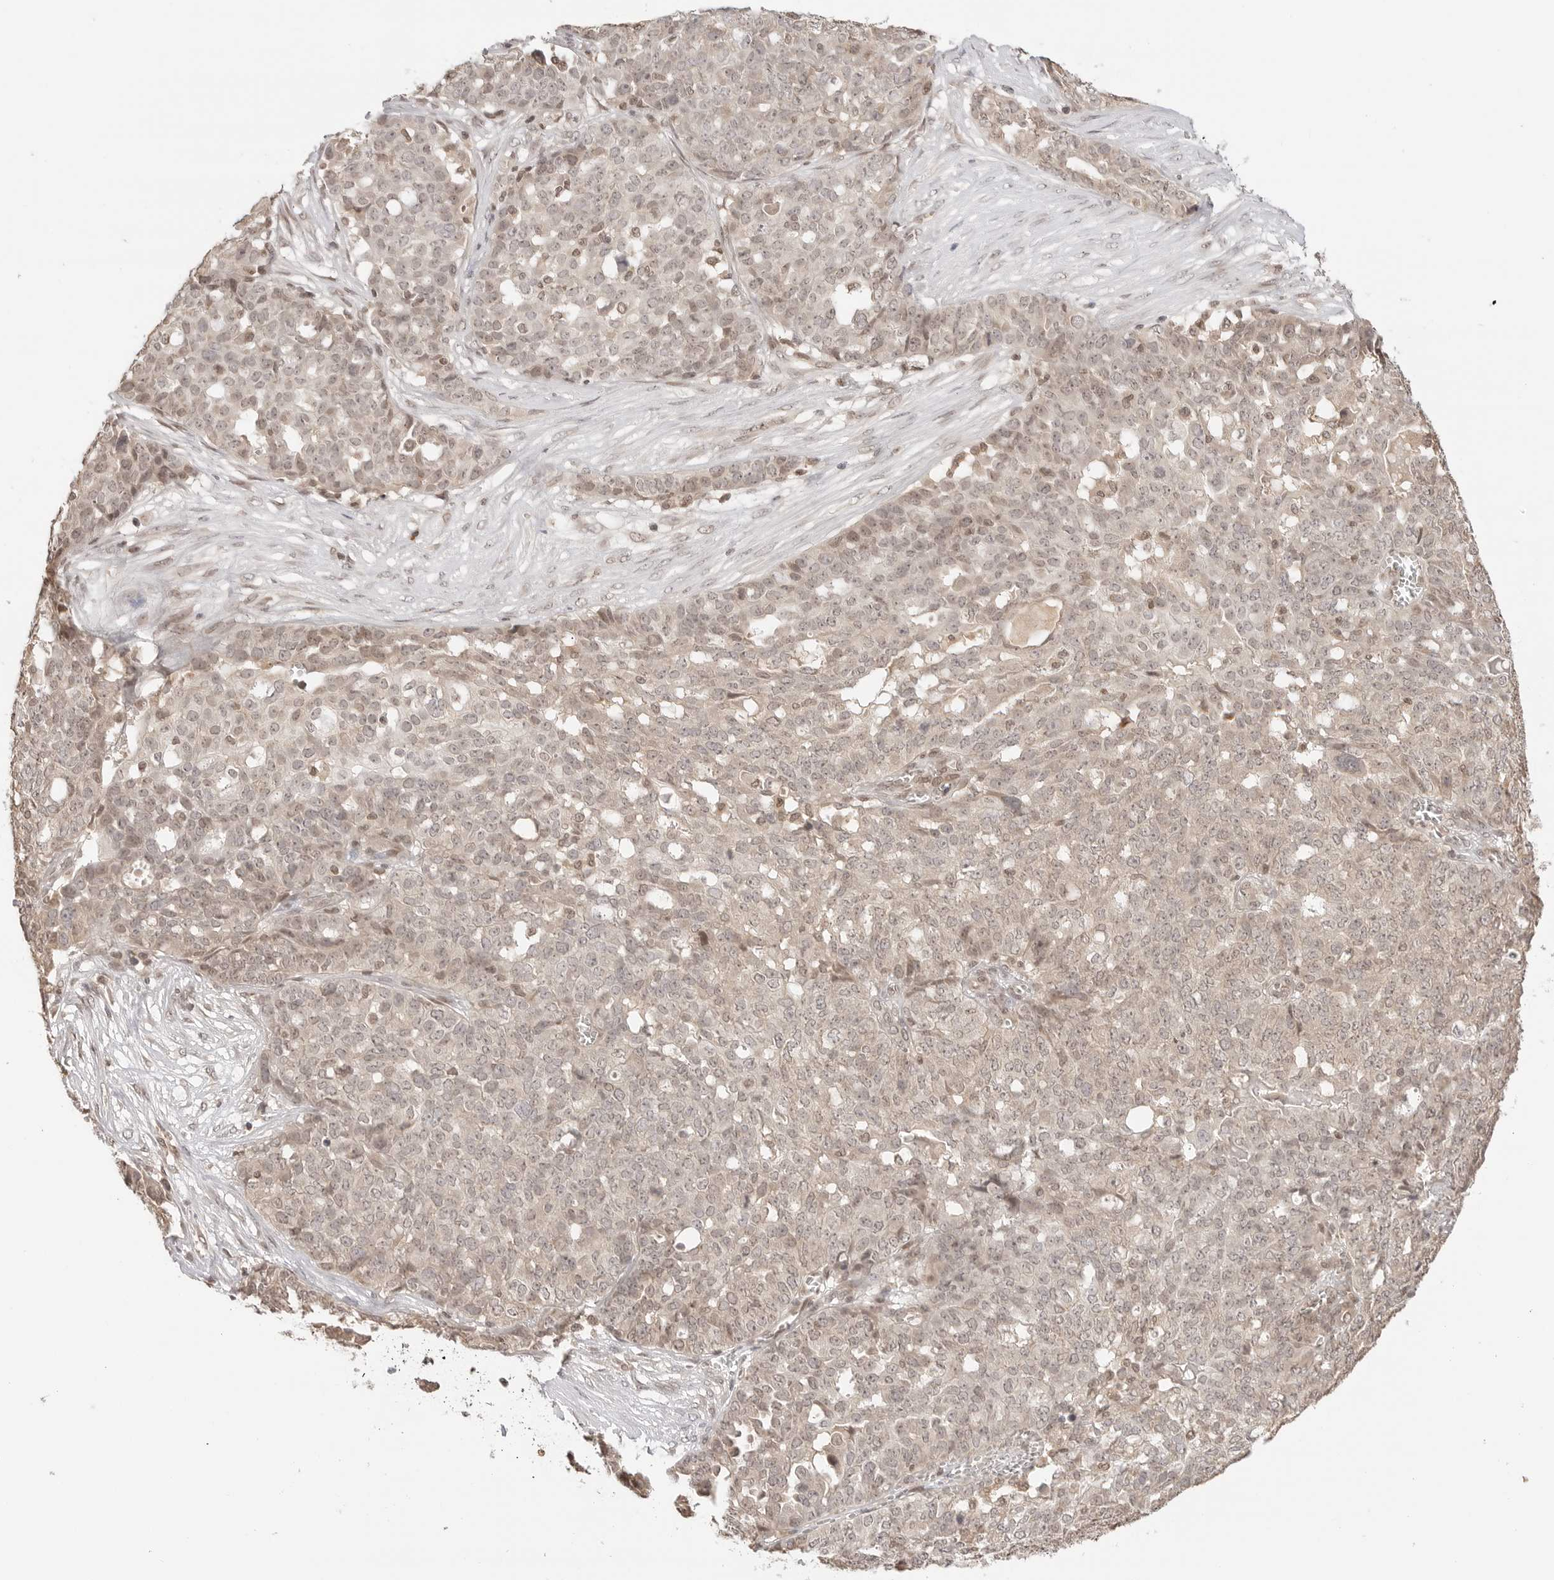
{"staining": {"intensity": "weak", "quantity": "<25%", "location": "nuclear"}, "tissue": "ovarian cancer", "cell_type": "Tumor cells", "image_type": "cancer", "snomed": [{"axis": "morphology", "description": "Cystadenocarcinoma, serous, NOS"}, {"axis": "topography", "description": "Soft tissue"}, {"axis": "topography", "description": "Ovary"}], "caption": "This is an IHC image of ovarian cancer. There is no expression in tumor cells.", "gene": "POLH", "patient": {"sex": "female", "age": 57}}